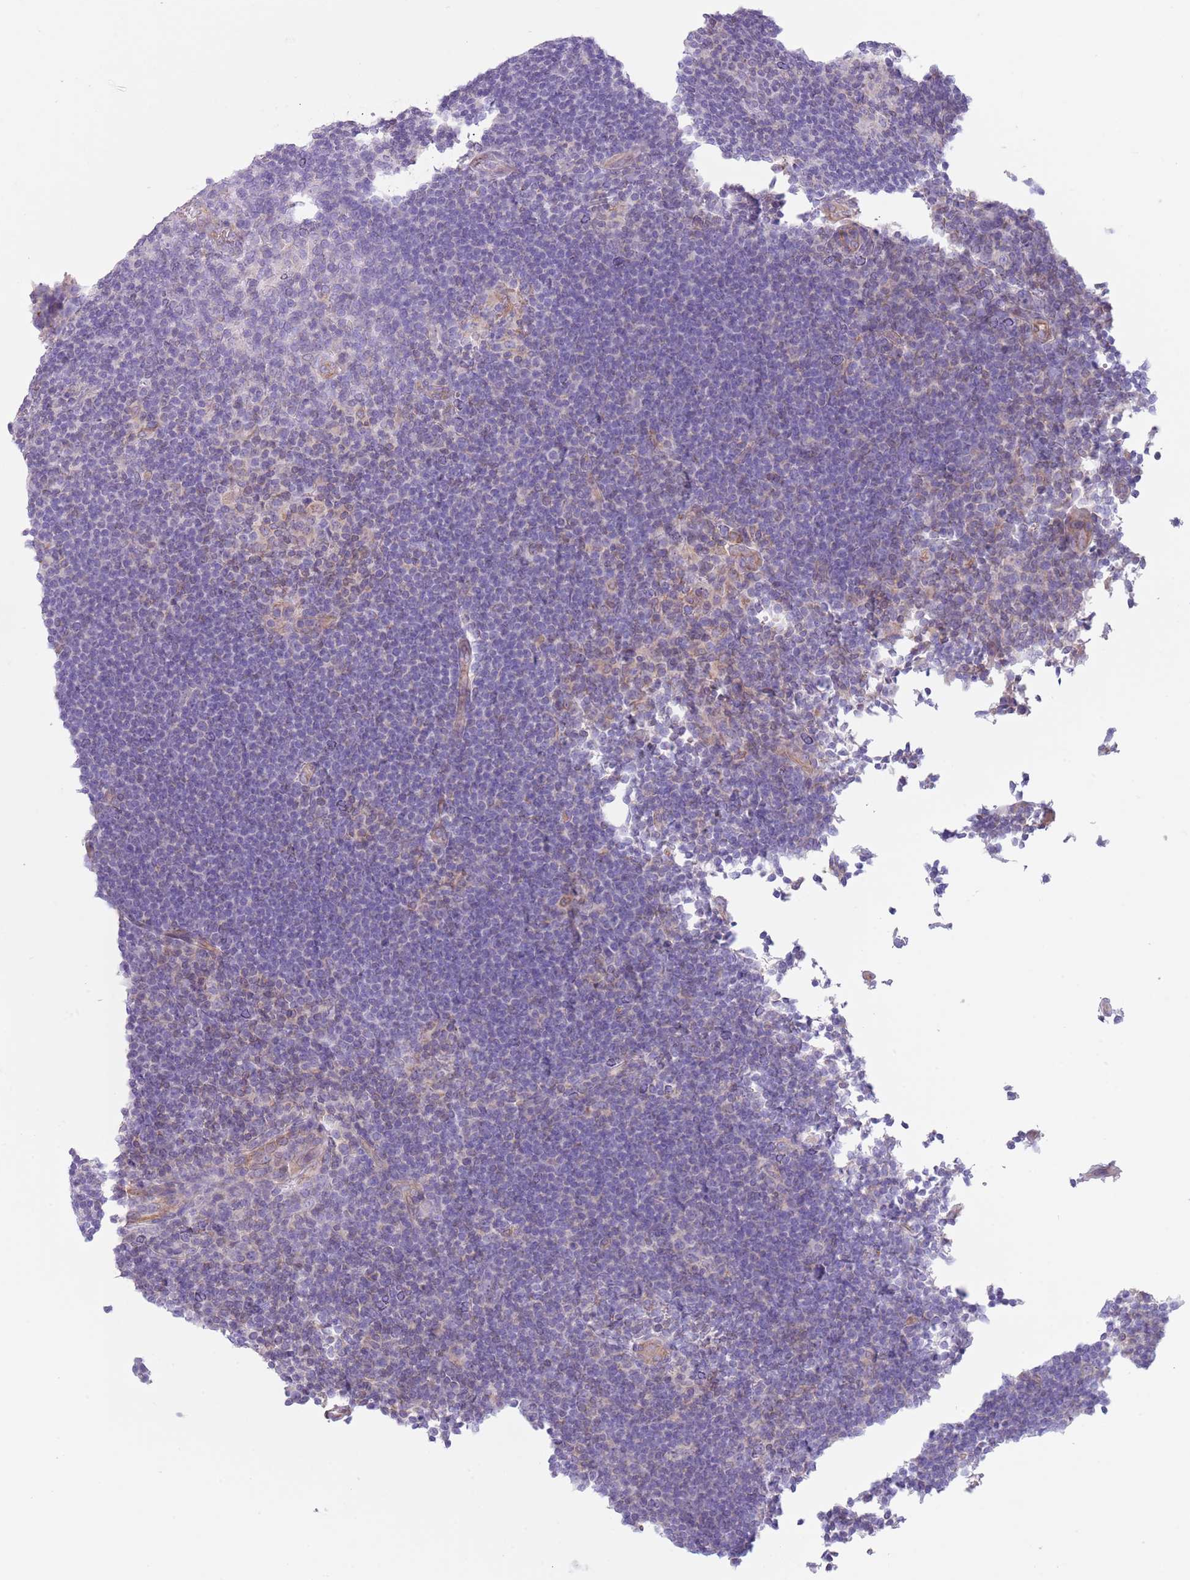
{"staining": {"intensity": "negative", "quantity": "none", "location": "none"}, "tissue": "lymphoma", "cell_type": "Tumor cells", "image_type": "cancer", "snomed": [{"axis": "morphology", "description": "Hodgkin's disease, NOS"}, {"axis": "topography", "description": "Lymph node"}], "caption": "Protein analysis of lymphoma shows no significant positivity in tumor cells.", "gene": "RBP3", "patient": {"sex": "female", "age": 57}}